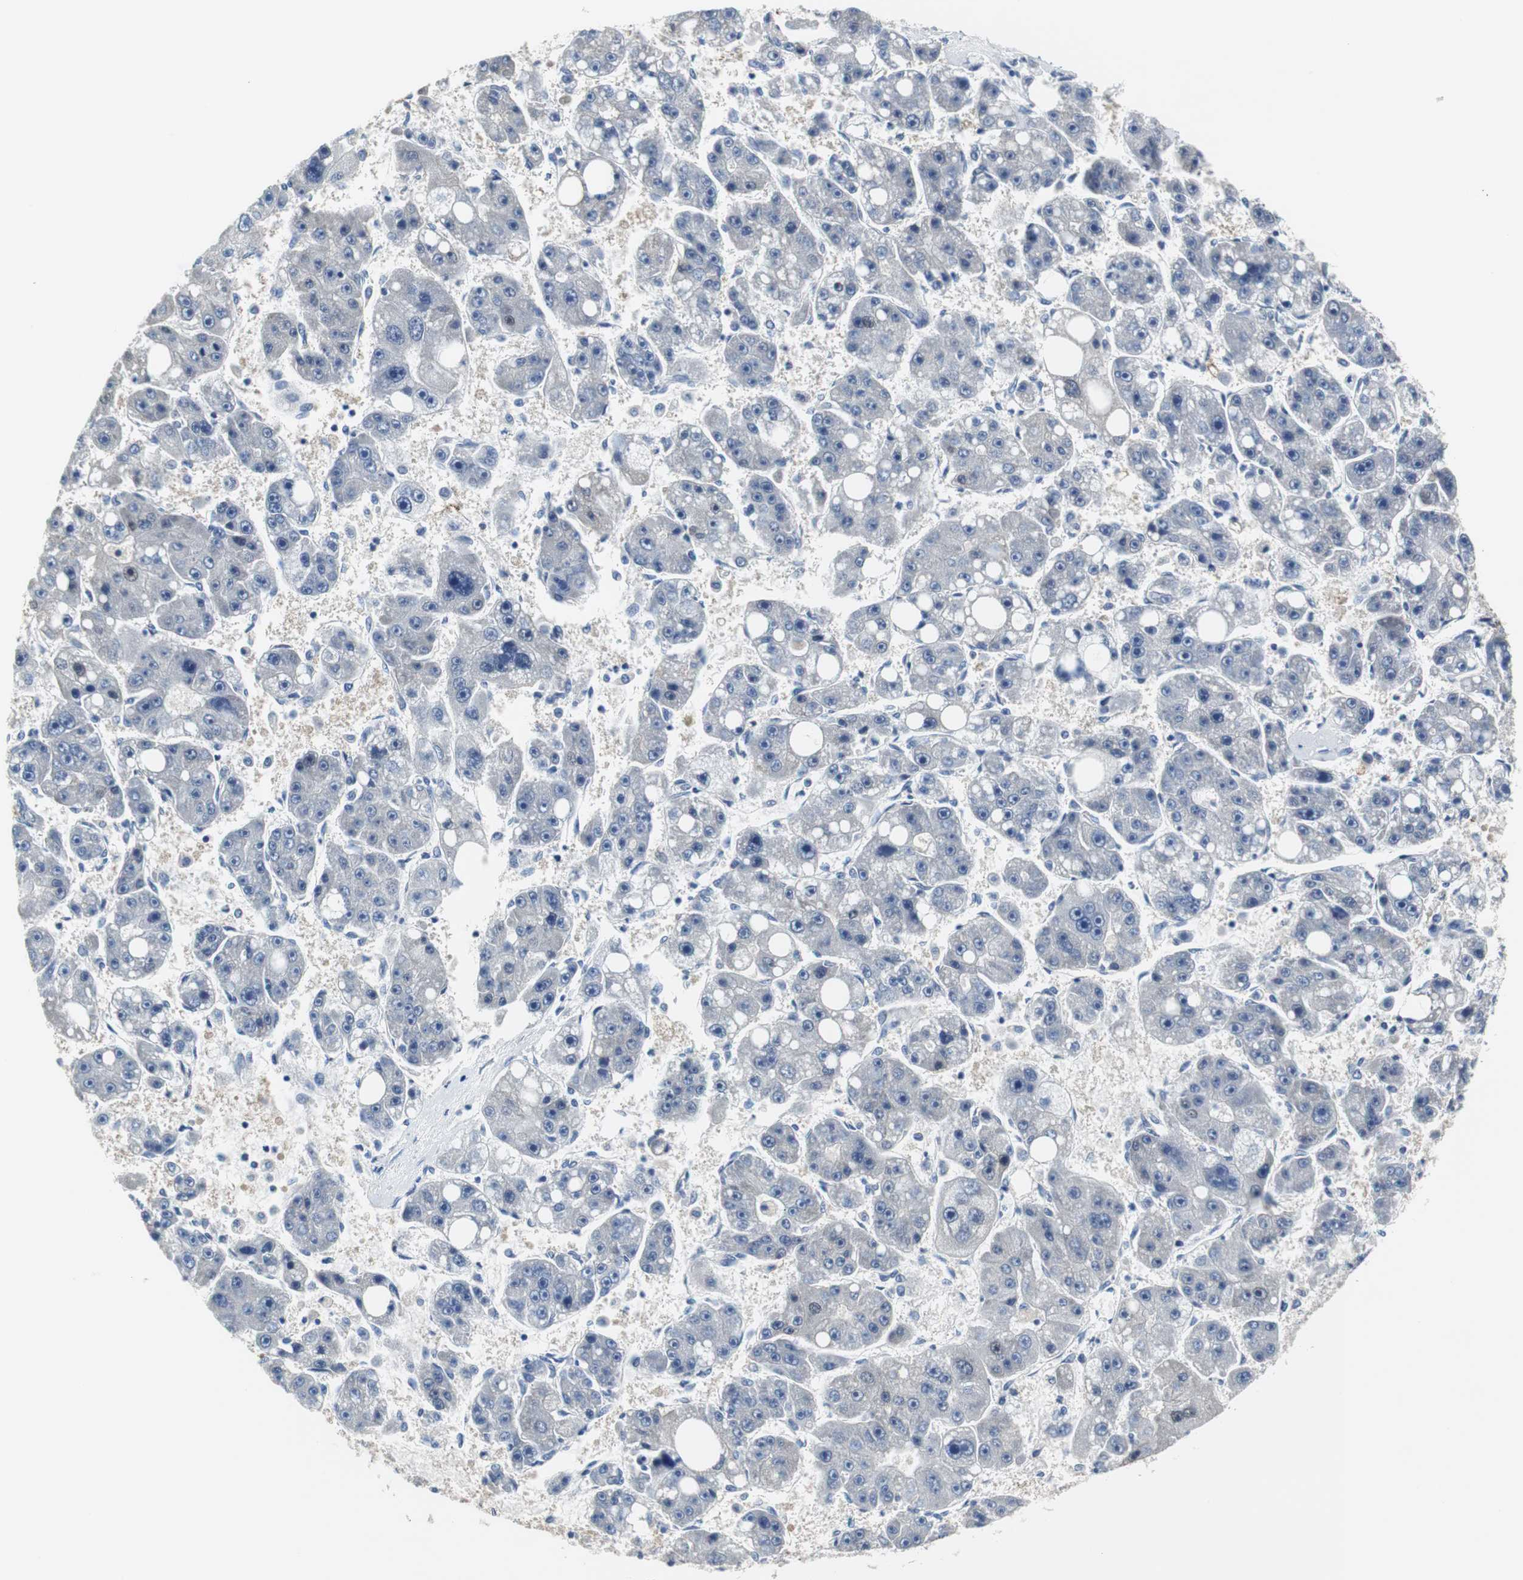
{"staining": {"intensity": "negative", "quantity": "none", "location": "none"}, "tissue": "liver cancer", "cell_type": "Tumor cells", "image_type": "cancer", "snomed": [{"axis": "morphology", "description": "Carcinoma, Hepatocellular, NOS"}, {"axis": "topography", "description": "Liver"}], "caption": "Liver cancer (hepatocellular carcinoma) was stained to show a protein in brown. There is no significant staining in tumor cells. Brightfield microscopy of IHC stained with DAB (brown) and hematoxylin (blue), captured at high magnification.", "gene": "PCK1", "patient": {"sex": "female", "age": 61}}